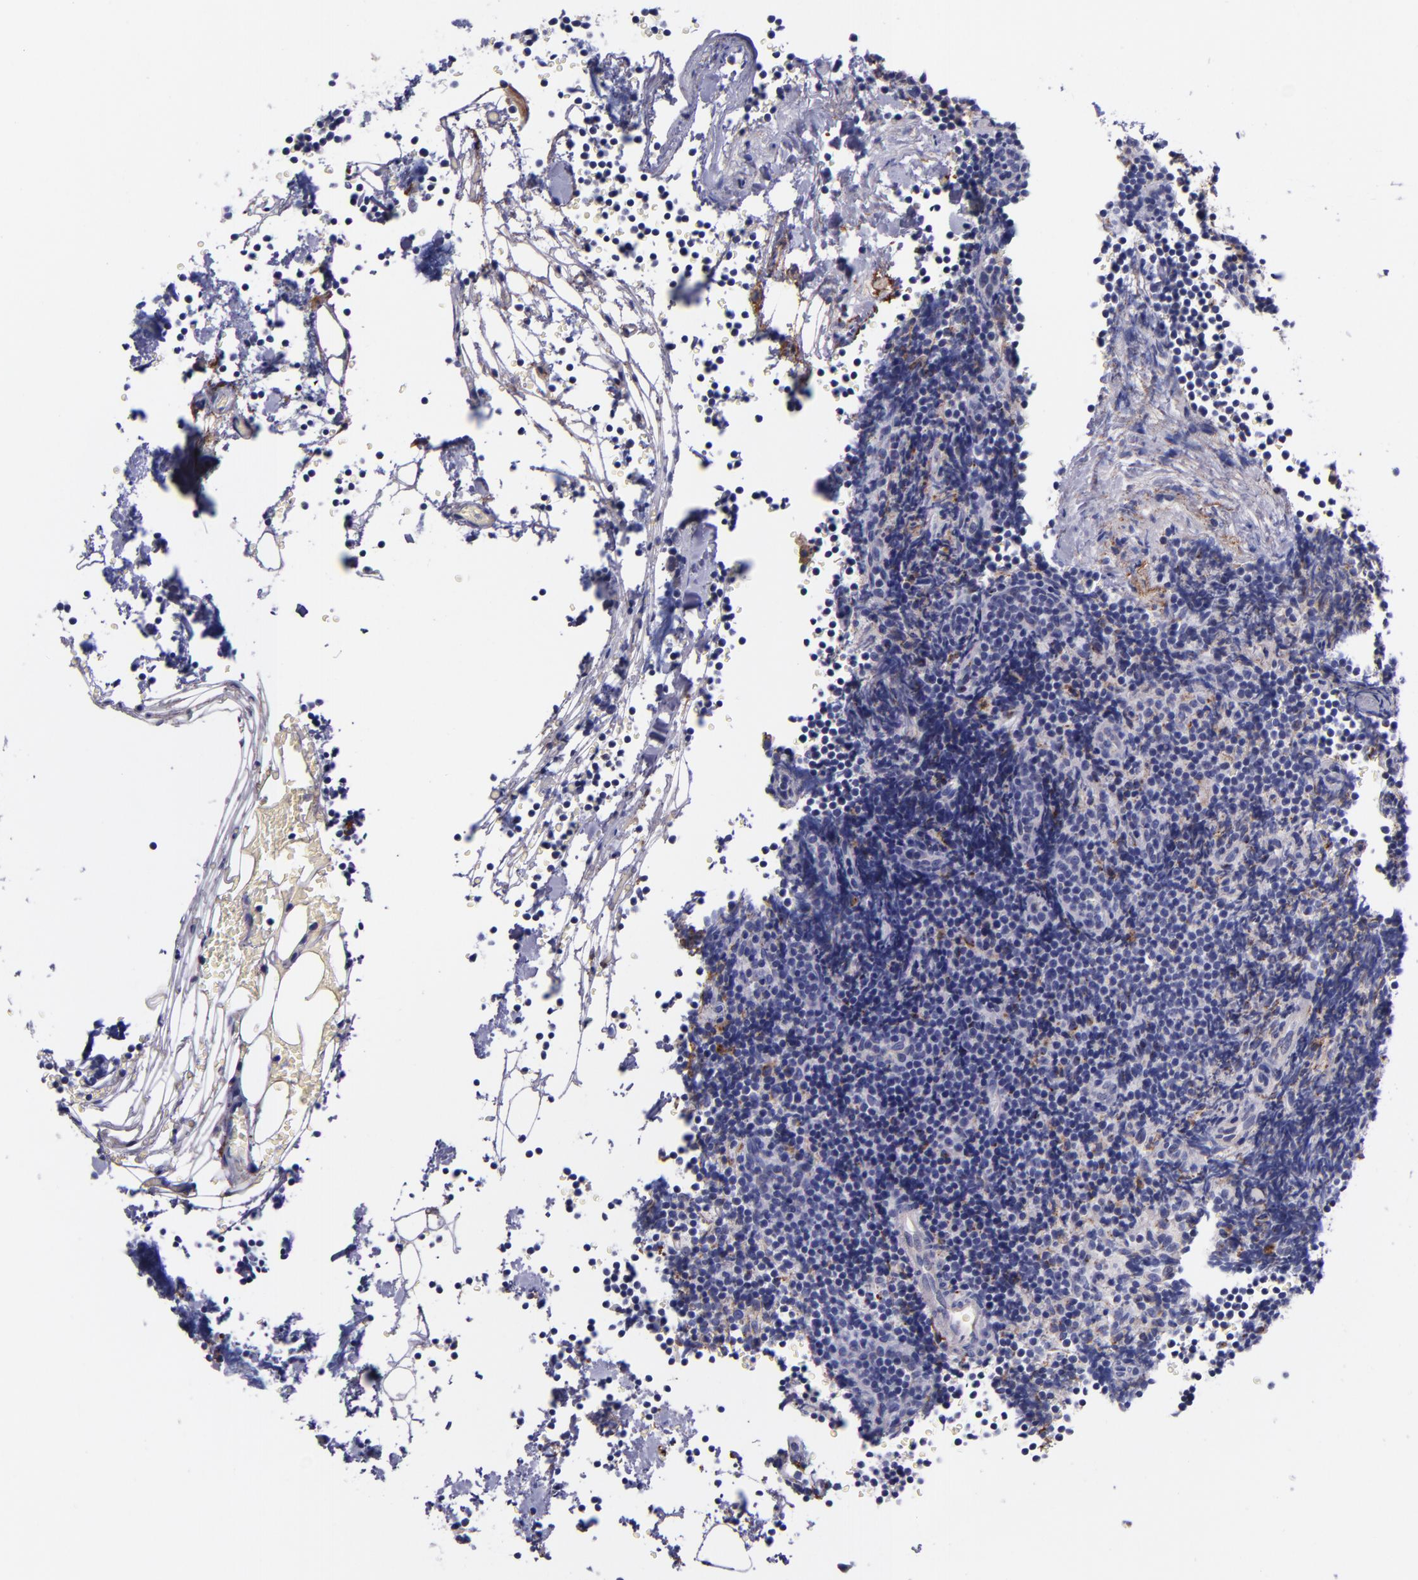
{"staining": {"intensity": "negative", "quantity": "none", "location": "none"}, "tissue": "lymphoma", "cell_type": "Tumor cells", "image_type": "cancer", "snomed": [{"axis": "morphology", "description": "Malignant lymphoma, non-Hodgkin's type, High grade"}, {"axis": "topography", "description": "Lymph node"}], "caption": "A histopathology image of lymphoma stained for a protein reveals no brown staining in tumor cells.", "gene": "IVL", "patient": {"sex": "female", "age": 58}}